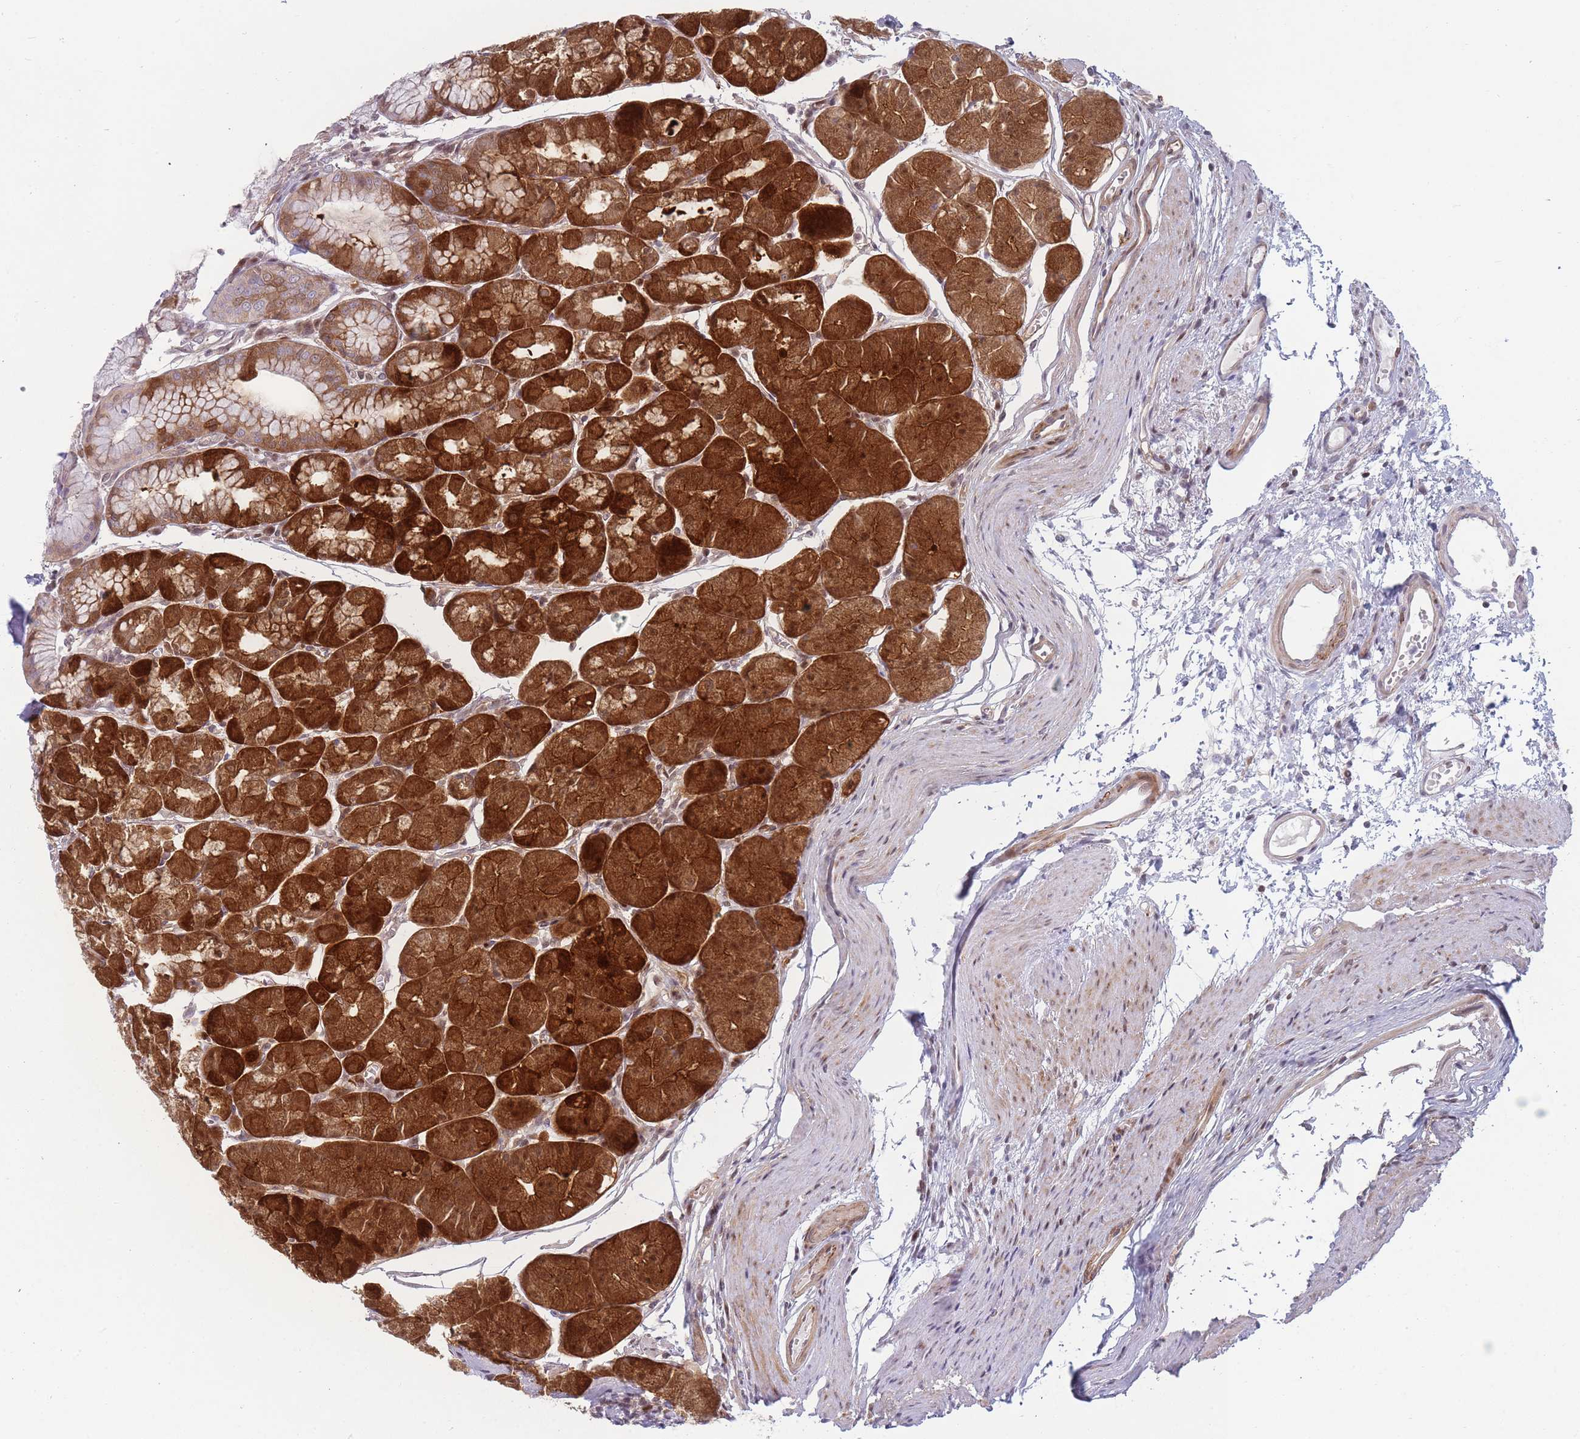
{"staining": {"intensity": "strong", "quantity": "25%-75%", "location": "cytoplasmic/membranous"}, "tissue": "stomach", "cell_type": "Glandular cells", "image_type": "normal", "snomed": [{"axis": "morphology", "description": "Normal tissue, NOS"}, {"axis": "topography", "description": "Stomach"}], "caption": "This micrograph shows IHC staining of normal stomach, with high strong cytoplasmic/membranous expression in about 25%-75% of glandular cells.", "gene": "IFNA10", "patient": {"sex": "male", "age": 55}}